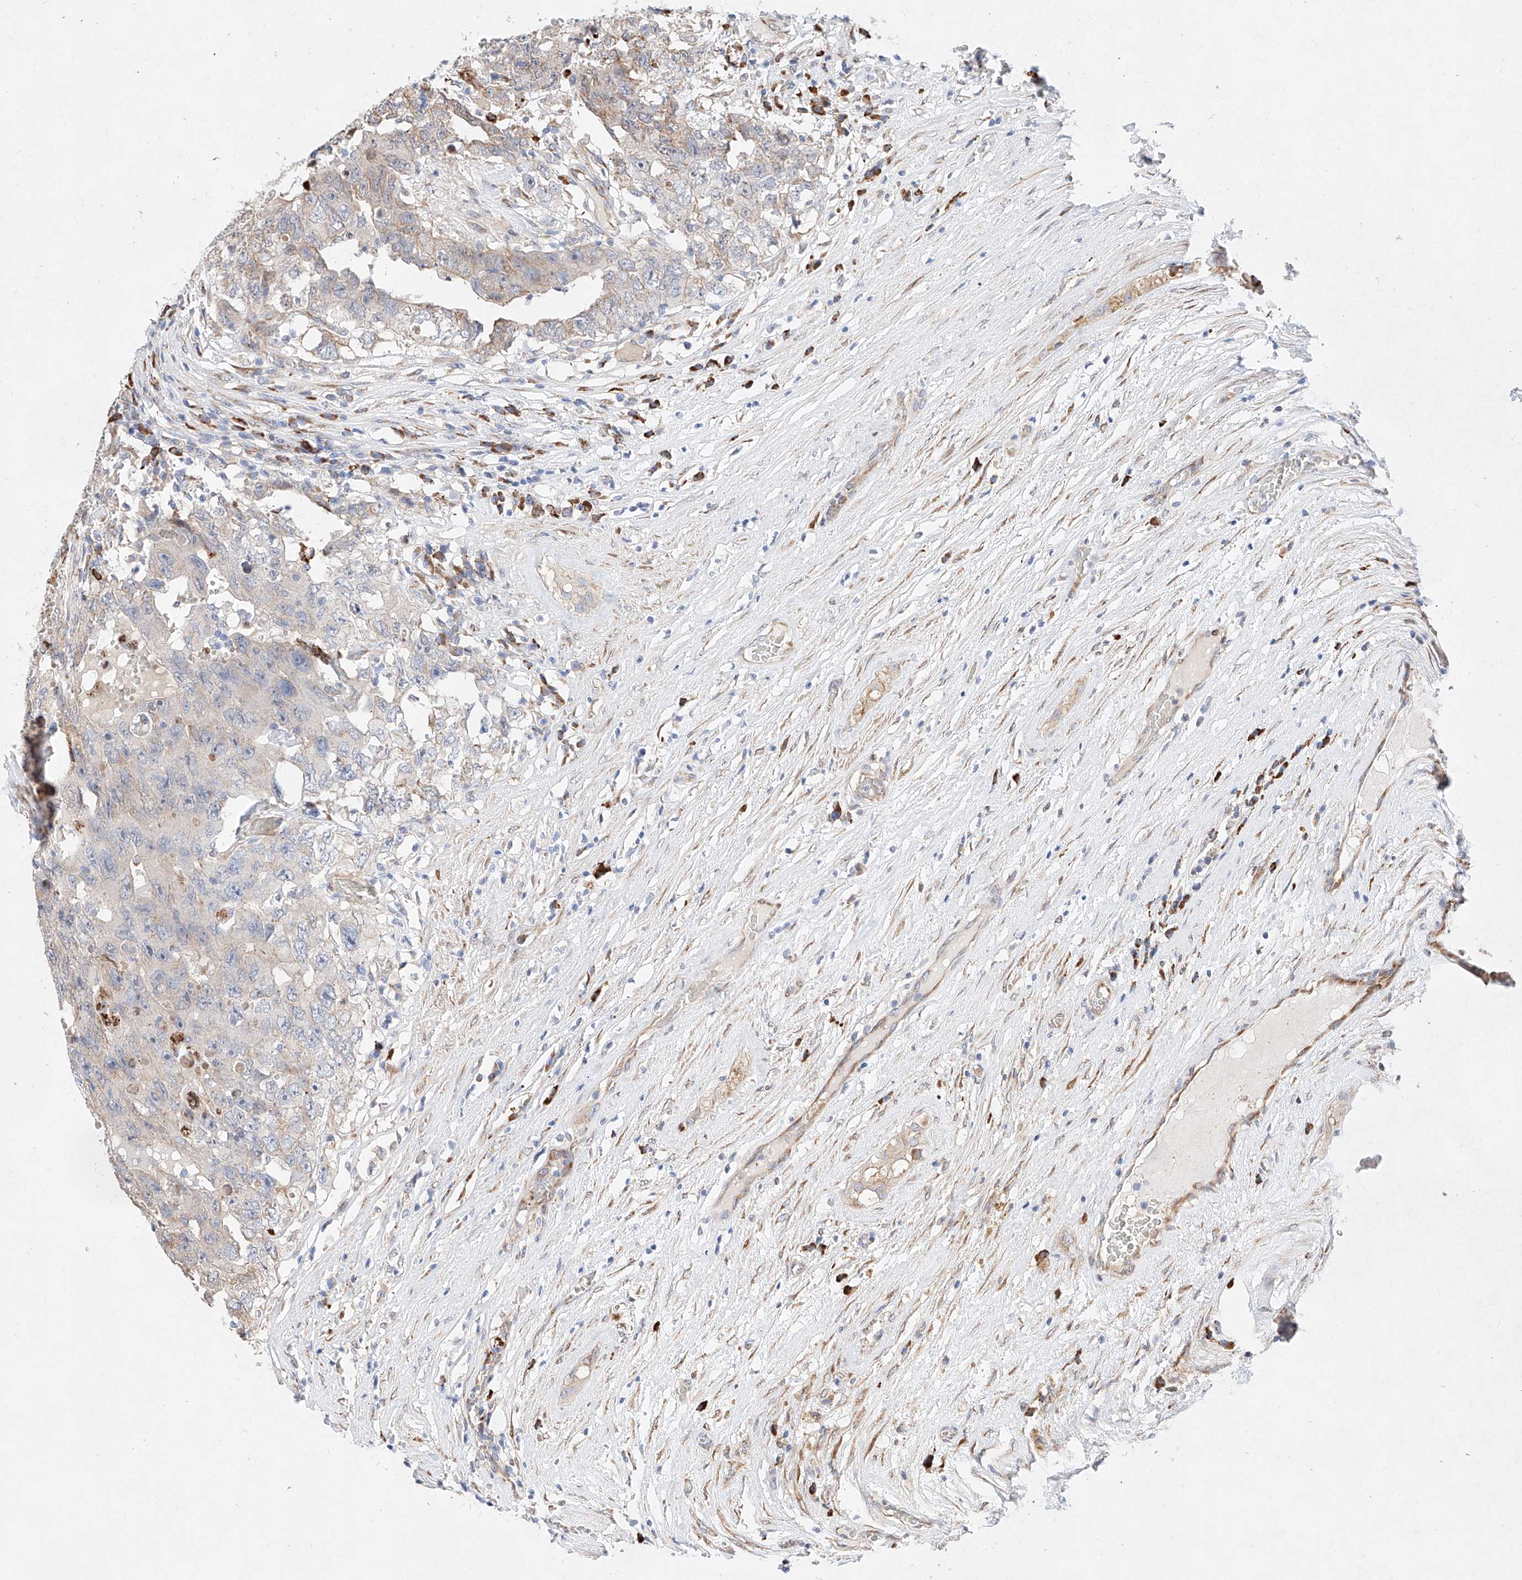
{"staining": {"intensity": "negative", "quantity": "none", "location": "none"}, "tissue": "testis cancer", "cell_type": "Tumor cells", "image_type": "cancer", "snomed": [{"axis": "morphology", "description": "Carcinoma, Embryonal, NOS"}, {"axis": "topography", "description": "Testis"}], "caption": "This is an IHC histopathology image of testis cancer. There is no positivity in tumor cells.", "gene": "ATP9B", "patient": {"sex": "male", "age": 26}}